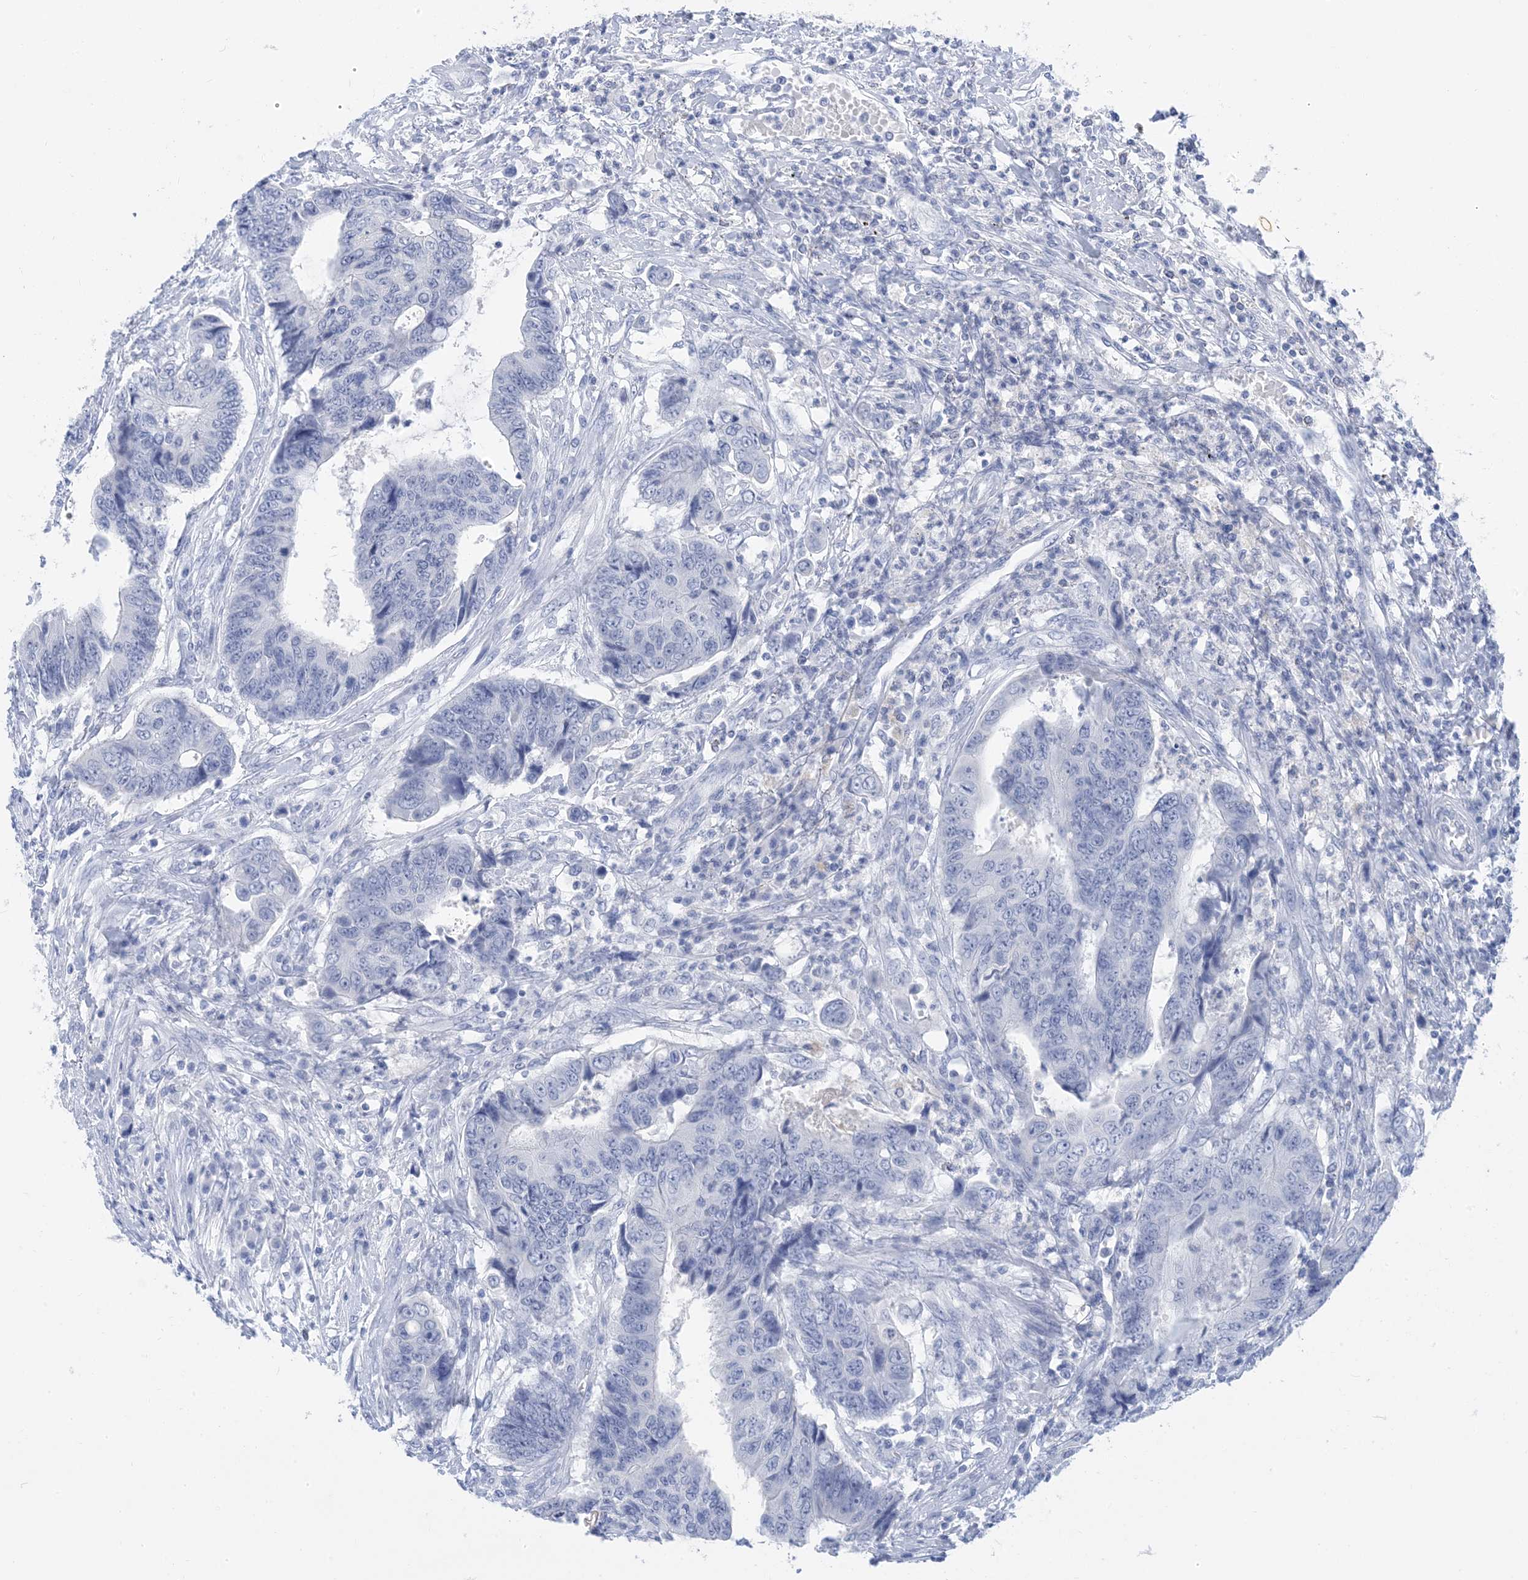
{"staining": {"intensity": "negative", "quantity": "none", "location": "none"}, "tissue": "colorectal cancer", "cell_type": "Tumor cells", "image_type": "cancer", "snomed": [{"axis": "morphology", "description": "Adenocarcinoma, NOS"}, {"axis": "topography", "description": "Rectum"}], "caption": "Immunohistochemistry of adenocarcinoma (colorectal) reveals no expression in tumor cells.", "gene": "SH3YL1", "patient": {"sex": "male", "age": 84}}